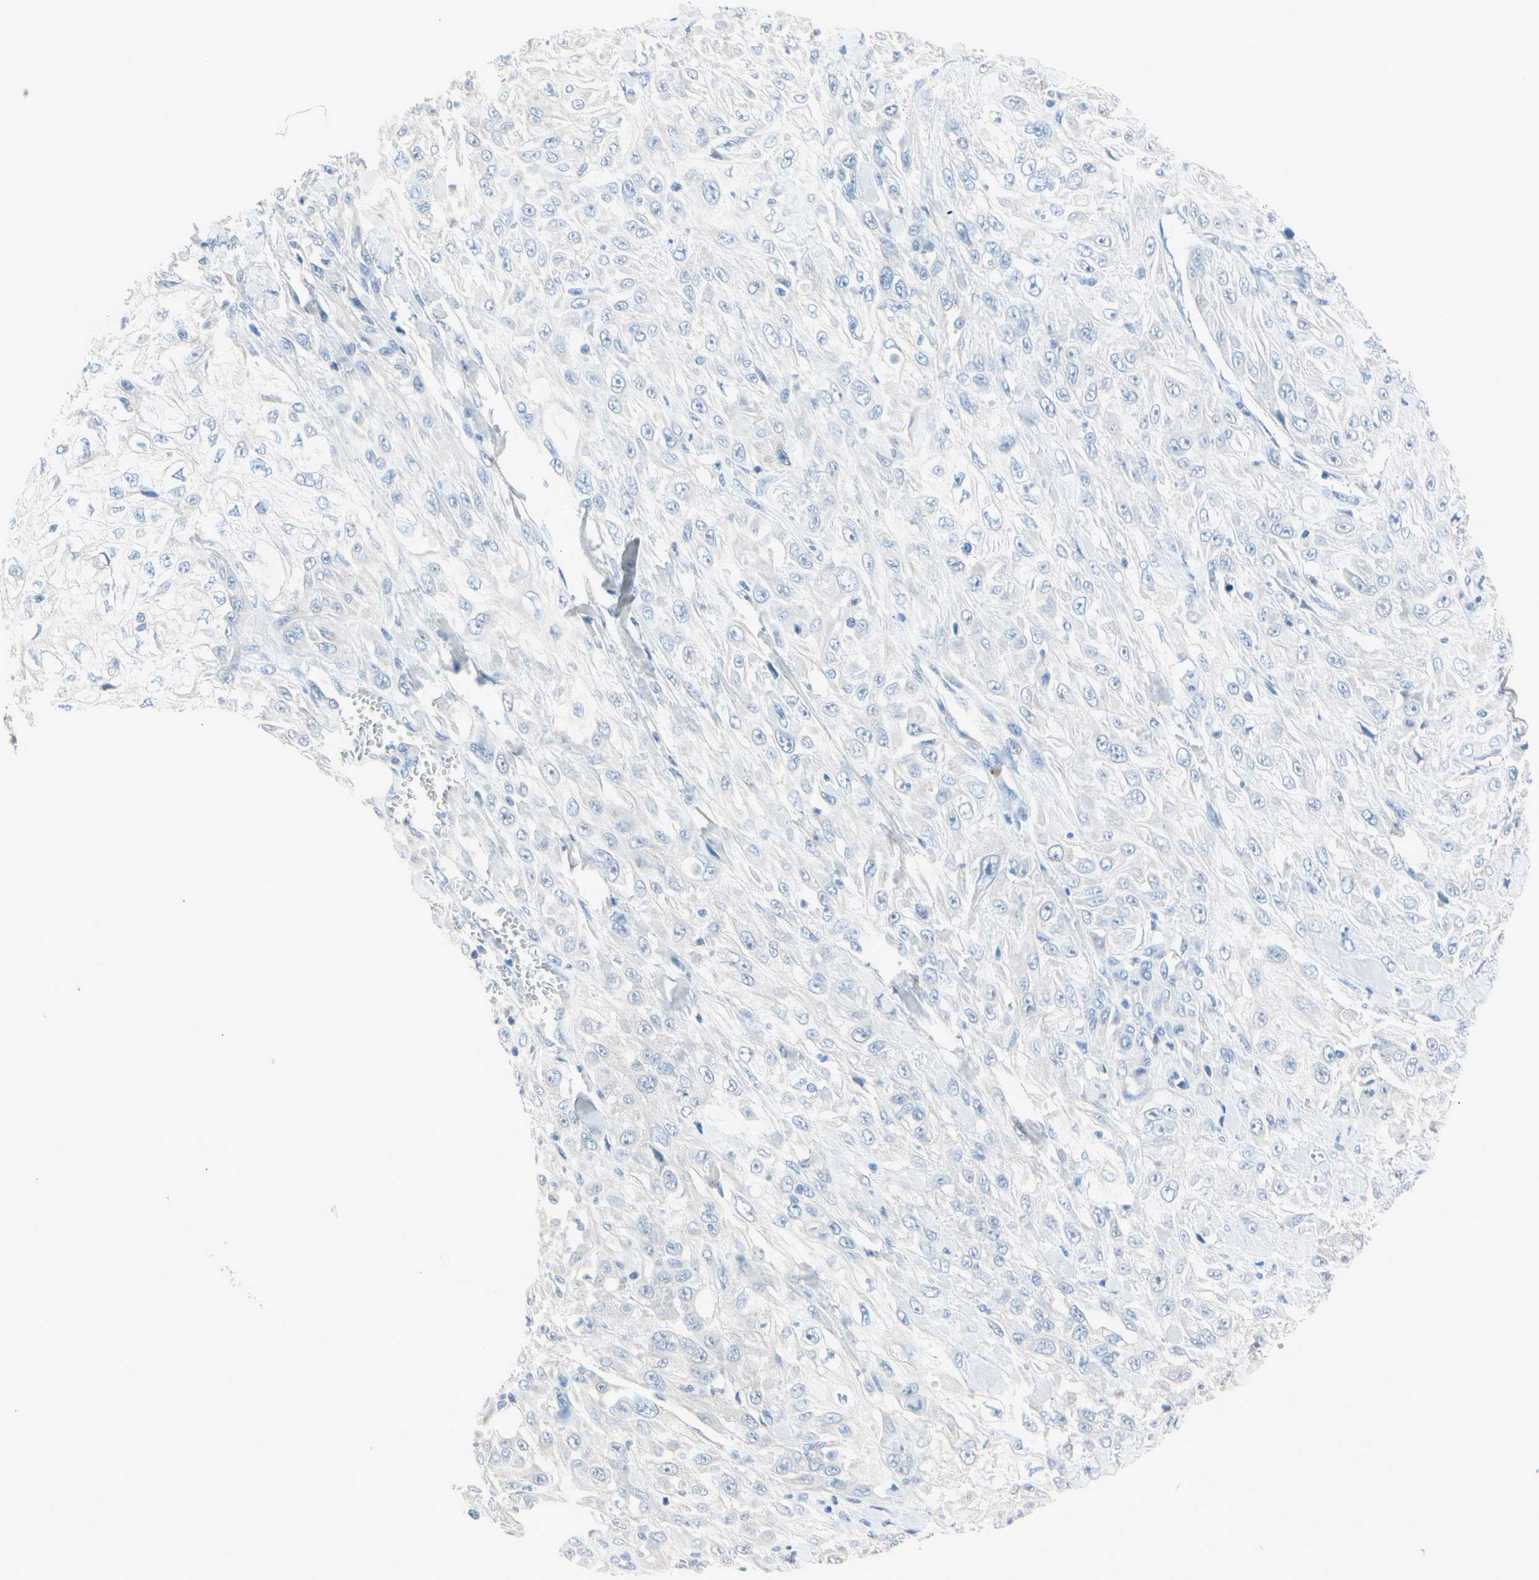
{"staining": {"intensity": "negative", "quantity": "none", "location": "none"}, "tissue": "skin cancer", "cell_type": "Tumor cells", "image_type": "cancer", "snomed": [{"axis": "morphology", "description": "Squamous cell carcinoma, NOS"}, {"axis": "morphology", "description": "Squamous cell carcinoma, metastatic, NOS"}, {"axis": "topography", "description": "Skin"}, {"axis": "topography", "description": "Lymph node"}], "caption": "Skin cancer (metastatic squamous cell carcinoma) stained for a protein using IHC displays no staining tumor cells.", "gene": "MARK1", "patient": {"sex": "male", "age": 75}}